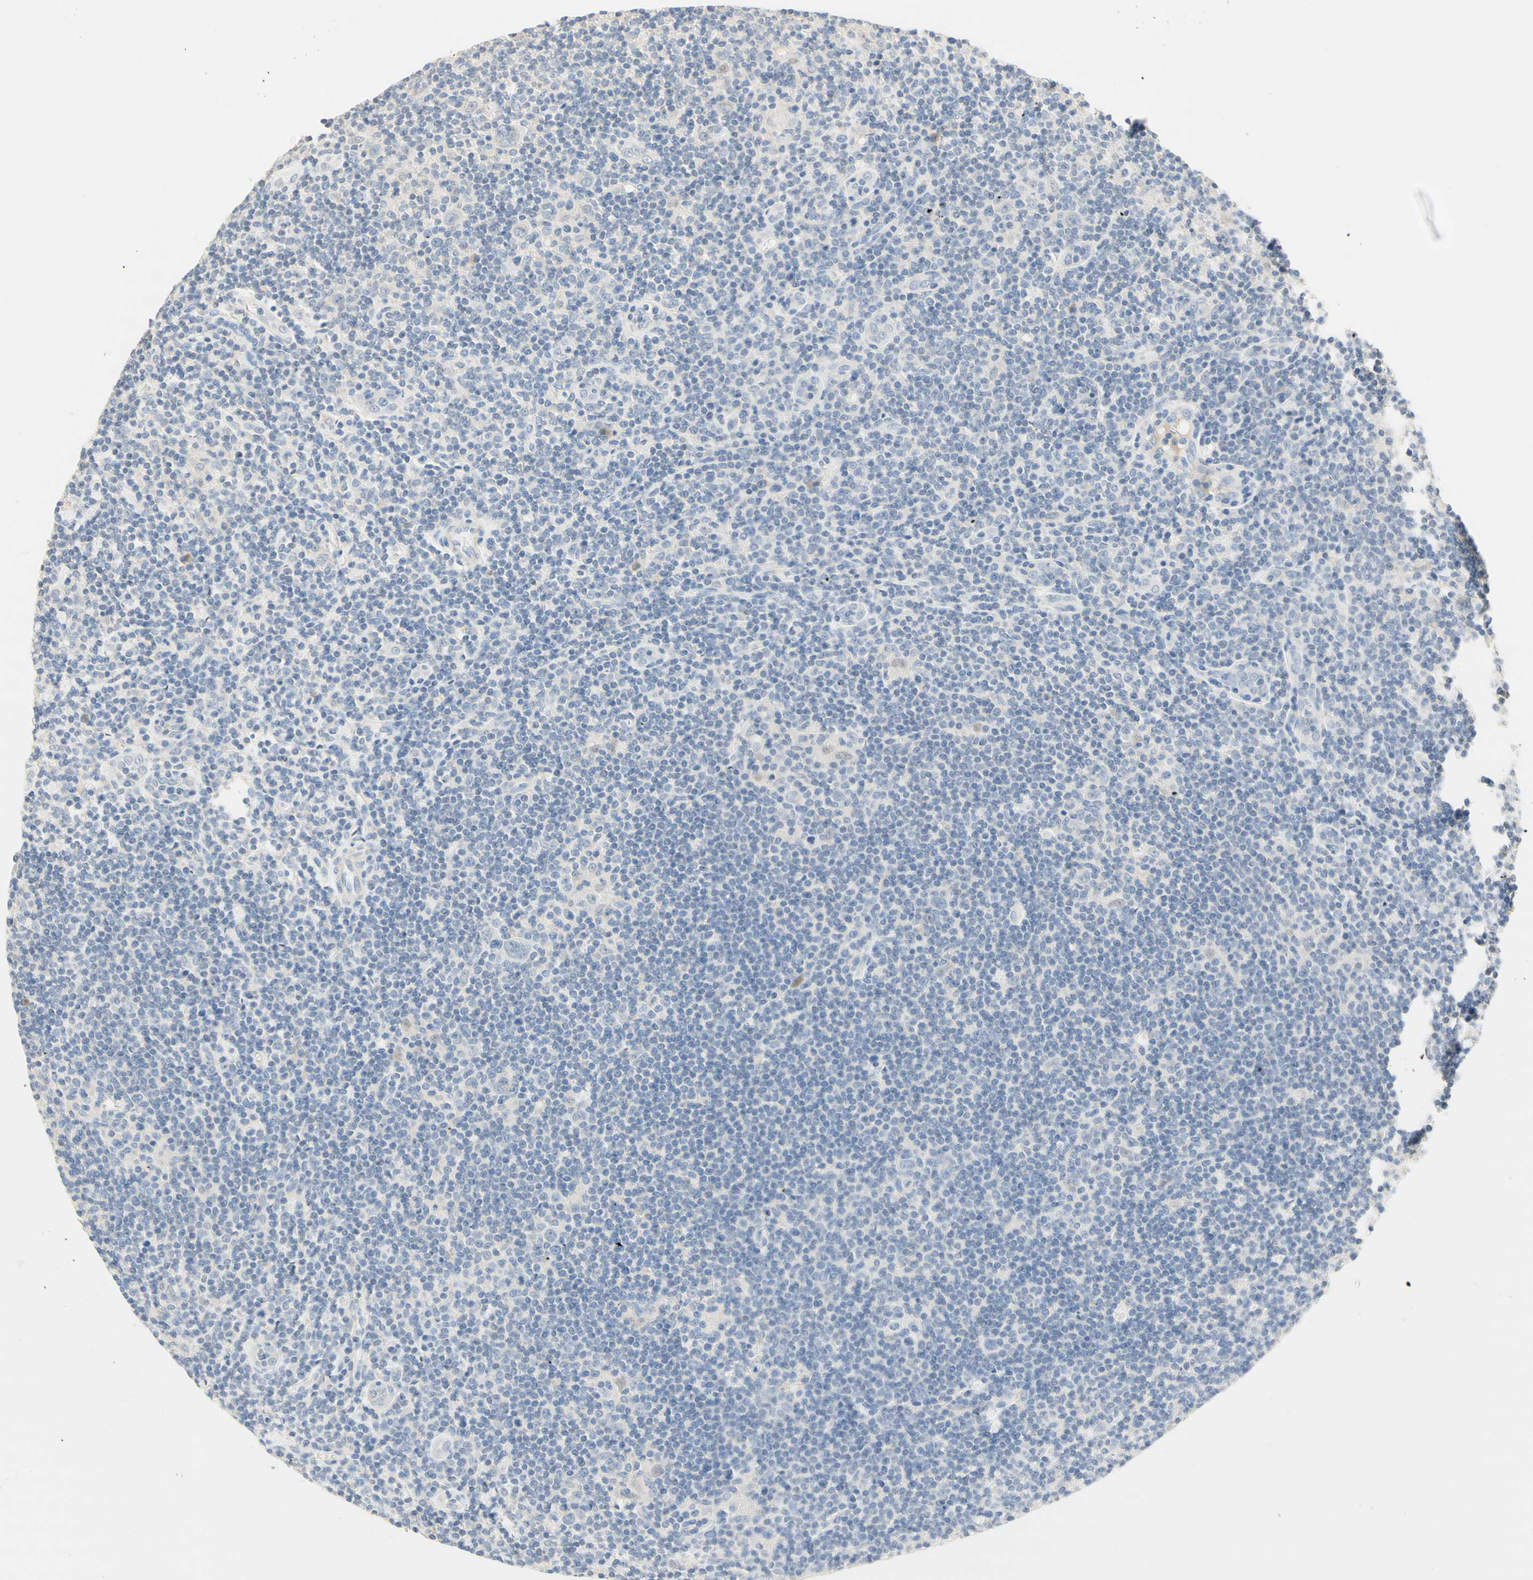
{"staining": {"intensity": "negative", "quantity": "none", "location": "none"}, "tissue": "lymphoma", "cell_type": "Tumor cells", "image_type": "cancer", "snomed": [{"axis": "morphology", "description": "Hodgkin's disease, NOS"}, {"axis": "topography", "description": "Lymph node"}], "caption": "The IHC image has no significant expression in tumor cells of Hodgkin's disease tissue.", "gene": "NECTIN4", "patient": {"sex": "female", "age": 57}}